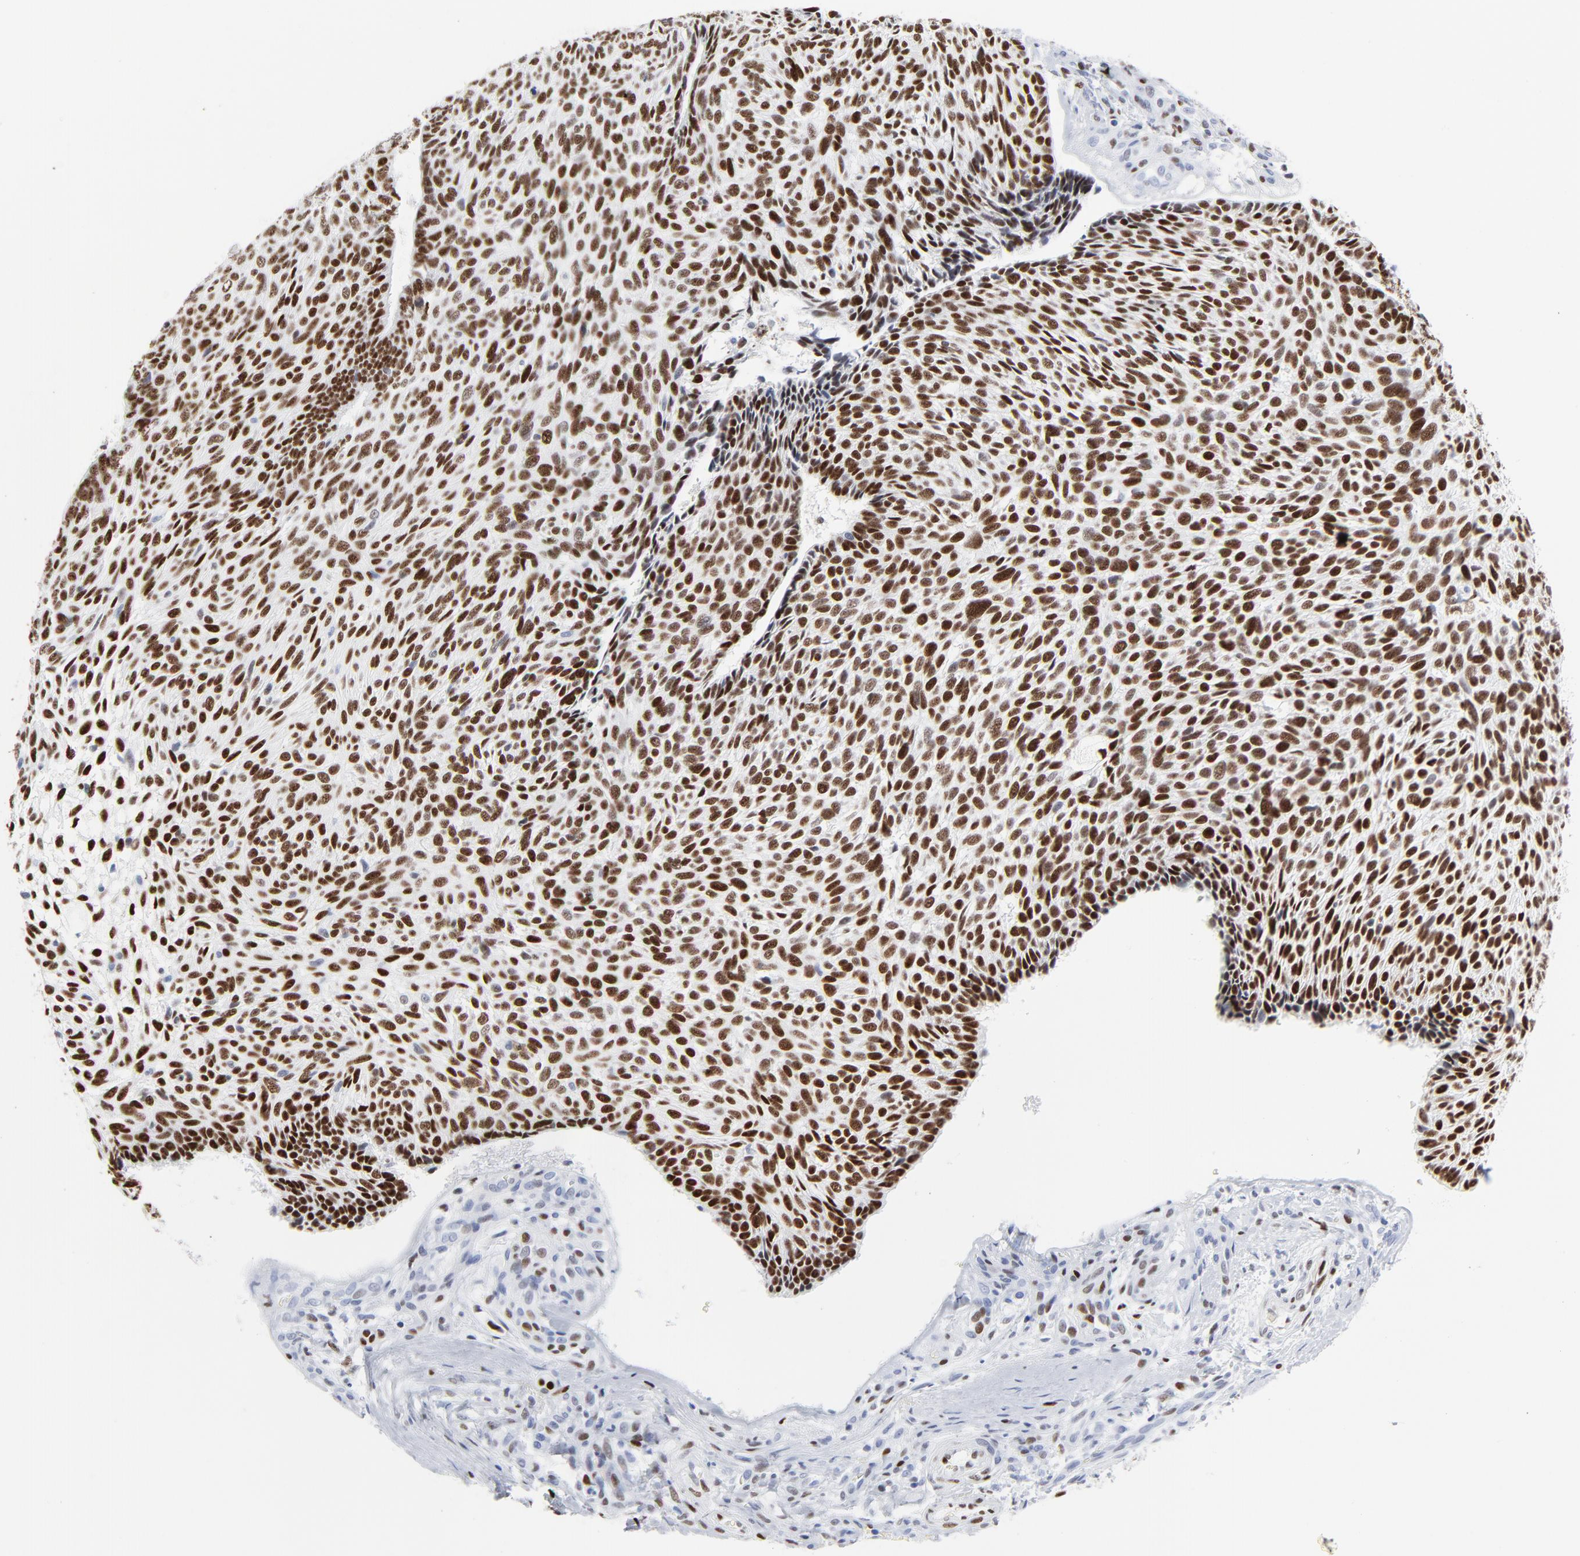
{"staining": {"intensity": "strong", "quantity": ">75%", "location": "nuclear"}, "tissue": "skin cancer", "cell_type": "Tumor cells", "image_type": "cancer", "snomed": [{"axis": "morphology", "description": "Basal cell carcinoma"}, {"axis": "topography", "description": "Skin"}], "caption": "Skin cancer (basal cell carcinoma) stained with DAB IHC shows high levels of strong nuclear staining in approximately >75% of tumor cells. (brown staining indicates protein expression, while blue staining denotes nuclei).", "gene": "JUN", "patient": {"sex": "male", "age": 72}}